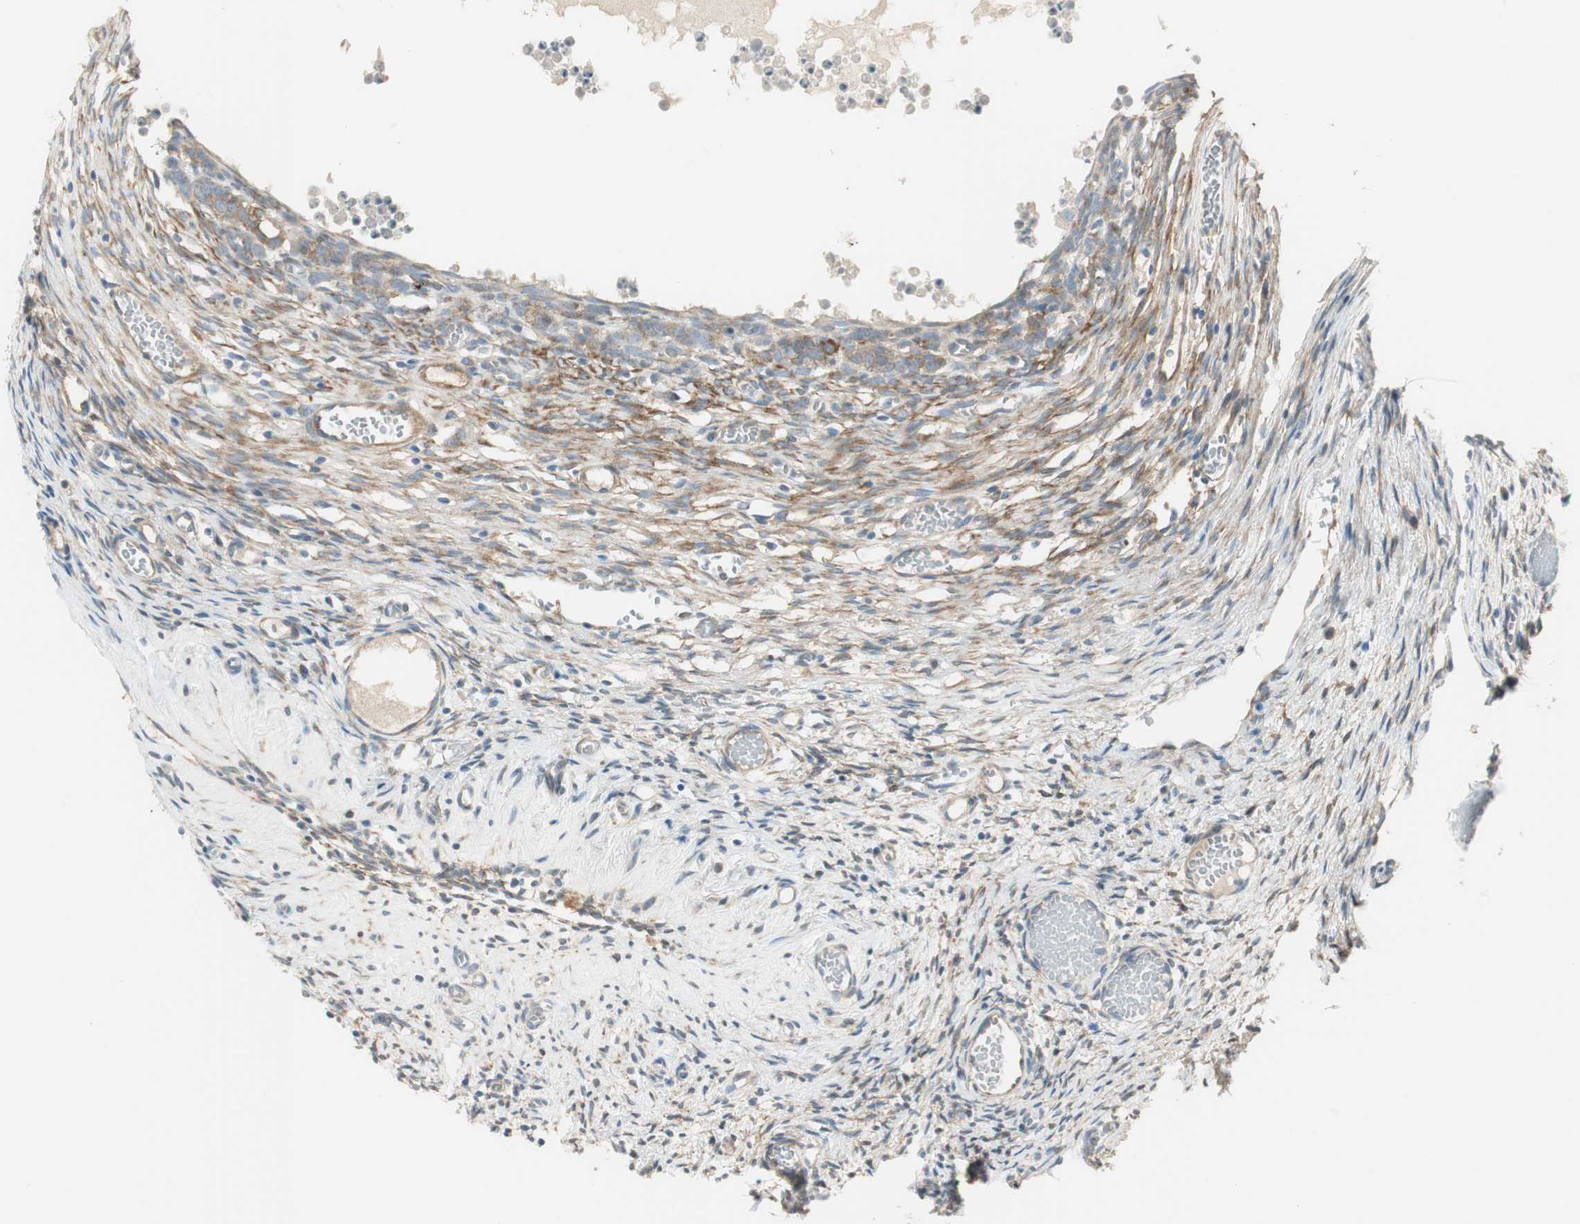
{"staining": {"intensity": "weak", "quantity": "<25%", "location": "cytoplasmic/membranous"}, "tissue": "ovary", "cell_type": "Follicle cells", "image_type": "normal", "snomed": [{"axis": "morphology", "description": "Normal tissue, NOS"}, {"axis": "topography", "description": "Ovary"}], "caption": "There is no significant staining in follicle cells of ovary. (Brightfield microscopy of DAB (3,3'-diaminobenzidine) IHC at high magnification).", "gene": "STON1", "patient": {"sex": "female", "age": 35}}